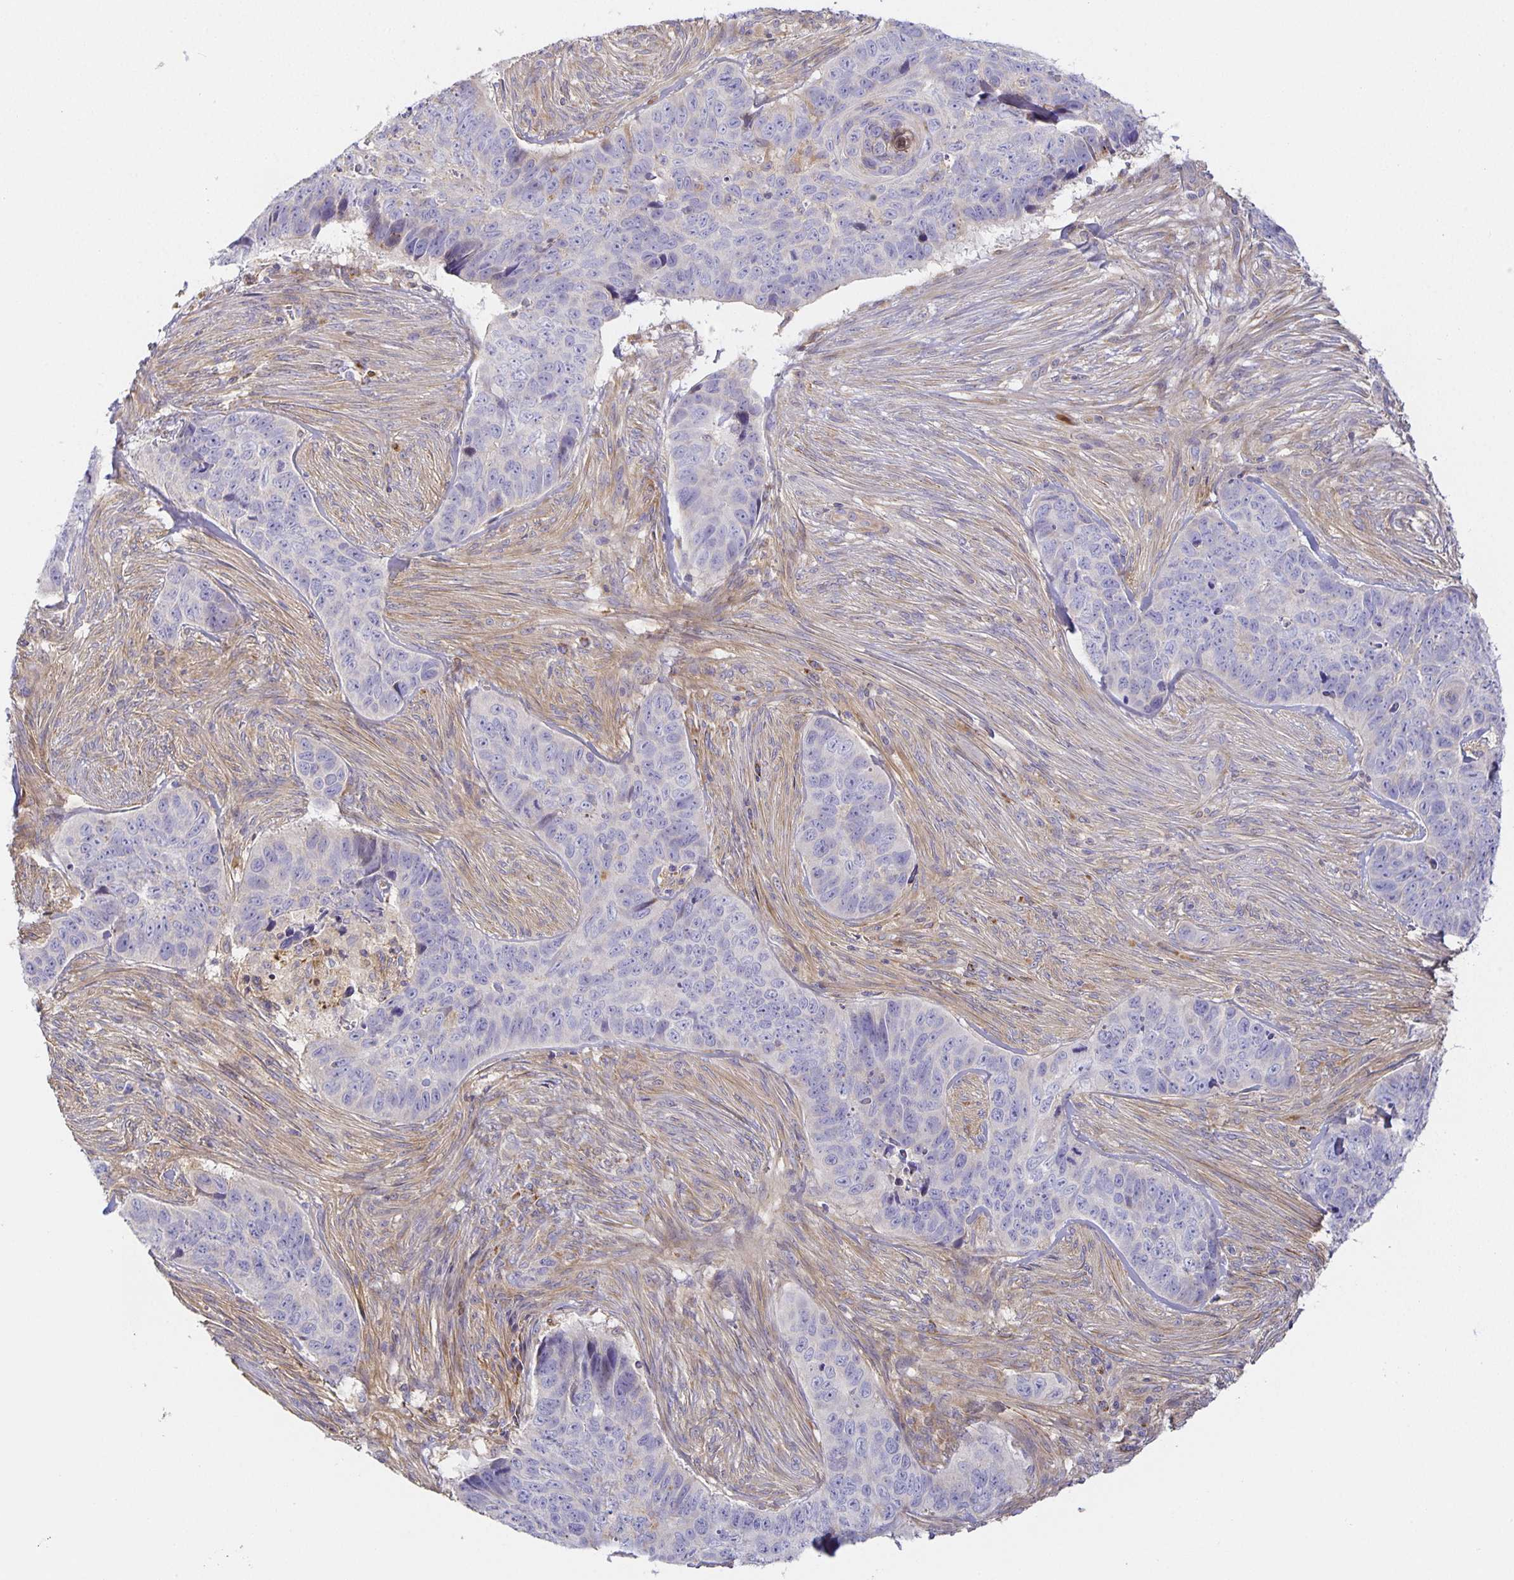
{"staining": {"intensity": "negative", "quantity": "none", "location": "none"}, "tissue": "skin cancer", "cell_type": "Tumor cells", "image_type": "cancer", "snomed": [{"axis": "morphology", "description": "Basal cell carcinoma"}, {"axis": "topography", "description": "Skin"}], "caption": "Tumor cells are negative for protein expression in human skin basal cell carcinoma.", "gene": "FLRT3", "patient": {"sex": "female", "age": 82}}